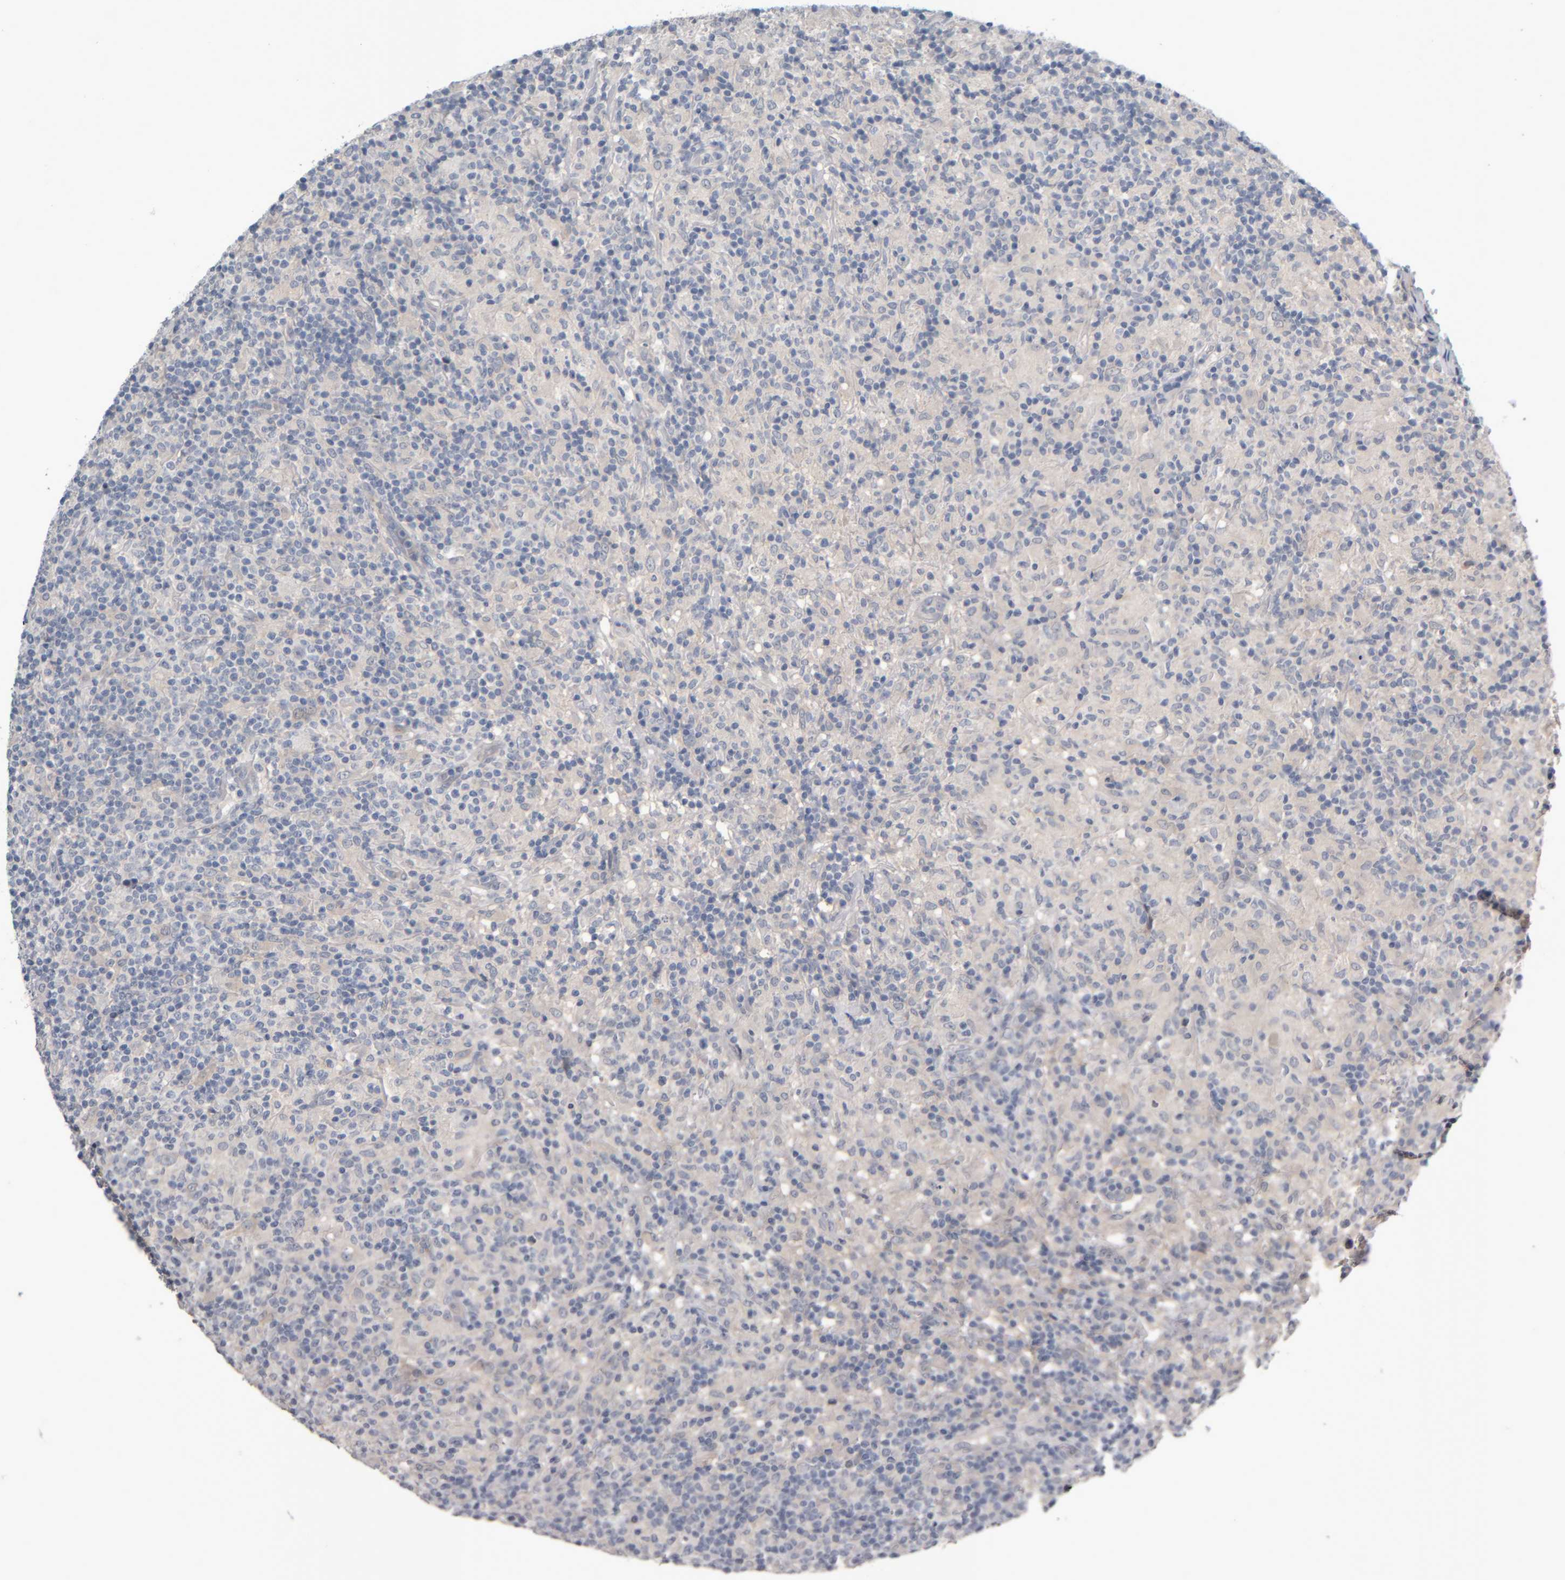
{"staining": {"intensity": "negative", "quantity": "none", "location": "none"}, "tissue": "lymphoma", "cell_type": "Tumor cells", "image_type": "cancer", "snomed": [{"axis": "morphology", "description": "Hodgkin's disease, NOS"}, {"axis": "topography", "description": "Lymph node"}], "caption": "Tumor cells show no significant expression in Hodgkin's disease.", "gene": "COL14A1", "patient": {"sex": "male", "age": 70}}